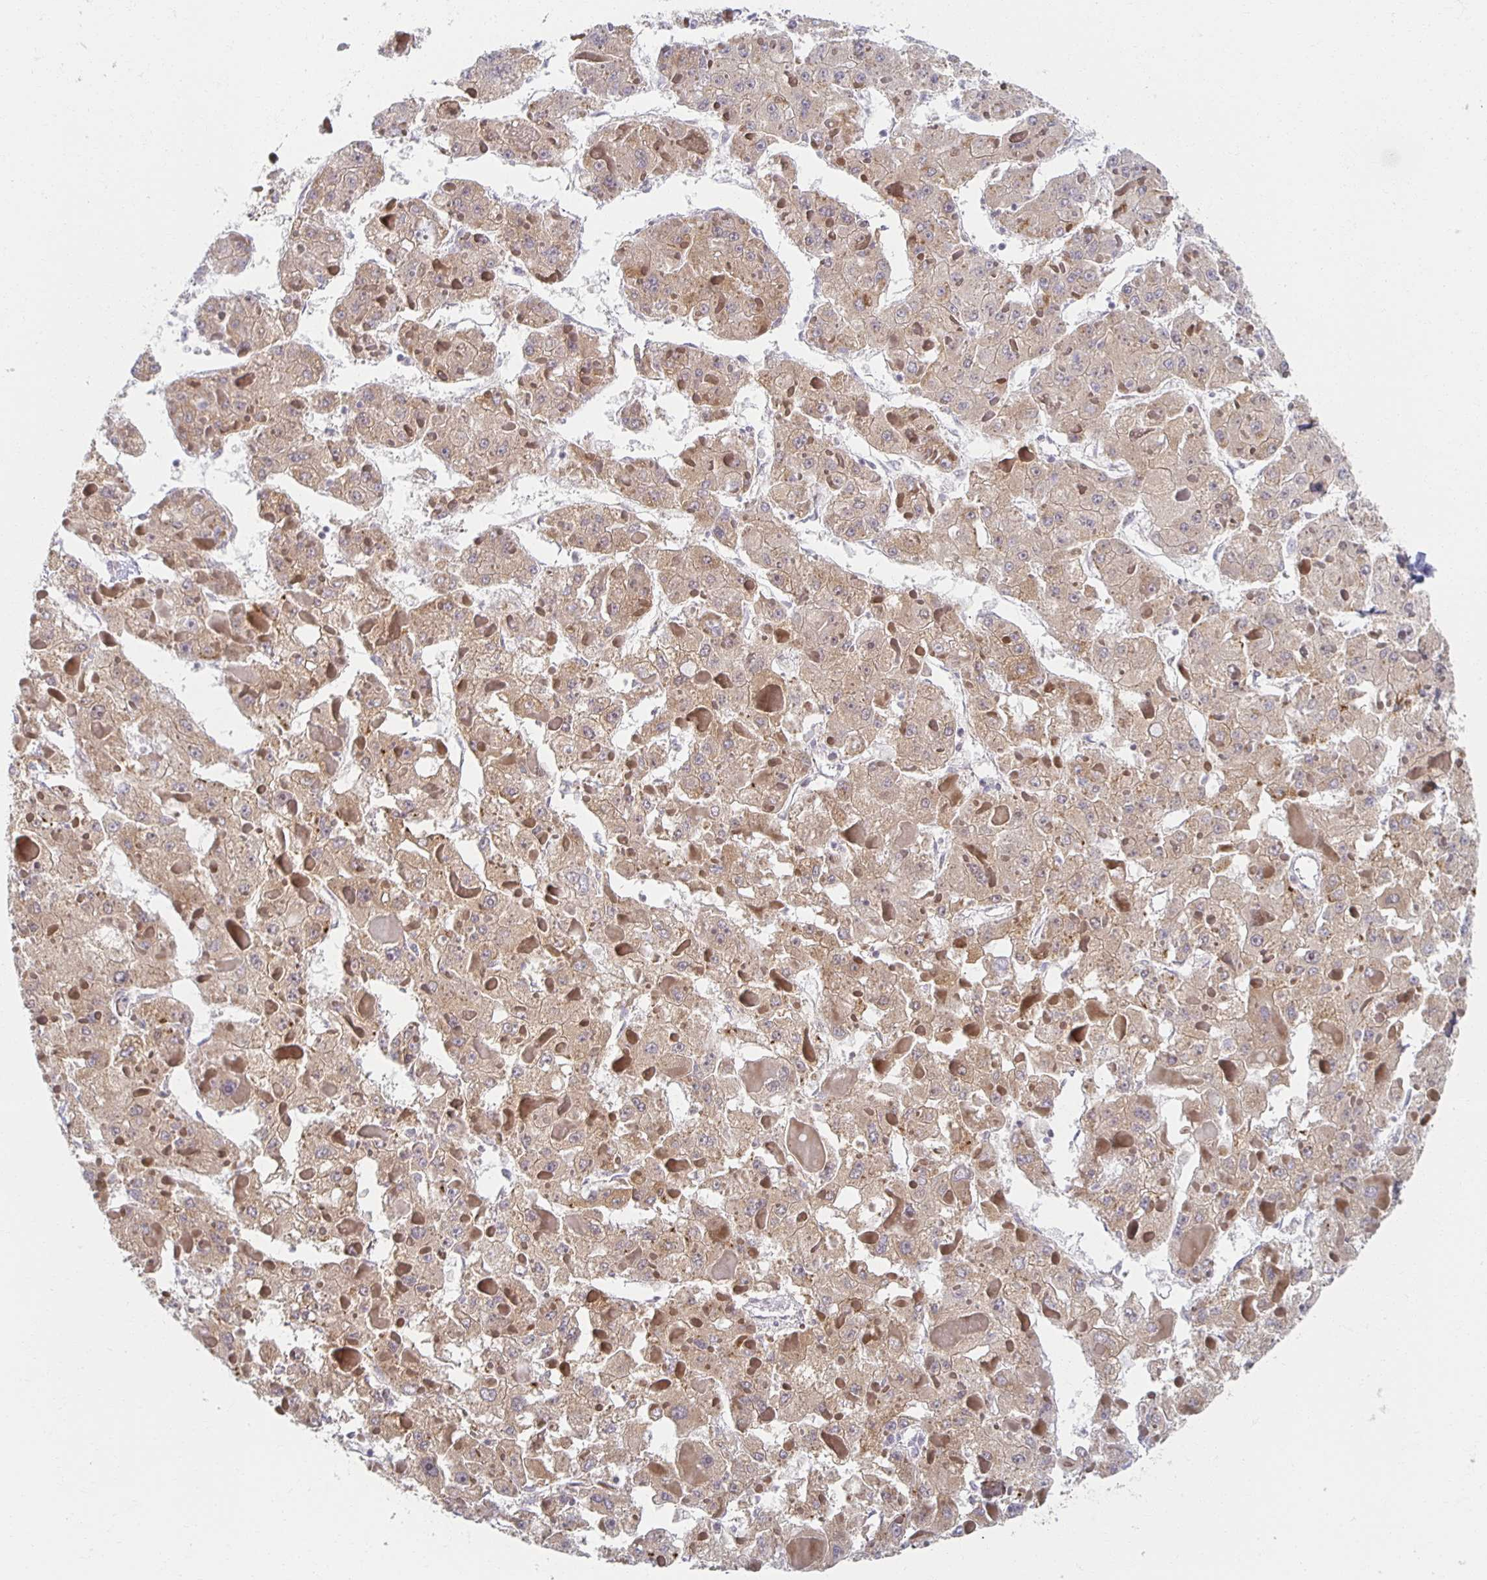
{"staining": {"intensity": "moderate", "quantity": ">75%", "location": "cytoplasmic/membranous"}, "tissue": "liver cancer", "cell_type": "Tumor cells", "image_type": "cancer", "snomed": [{"axis": "morphology", "description": "Carcinoma, Hepatocellular, NOS"}, {"axis": "topography", "description": "Liver"}], "caption": "Human hepatocellular carcinoma (liver) stained for a protein (brown) displays moderate cytoplasmic/membranous positive staining in about >75% of tumor cells.", "gene": "HCFC1R1", "patient": {"sex": "female", "age": 73}}